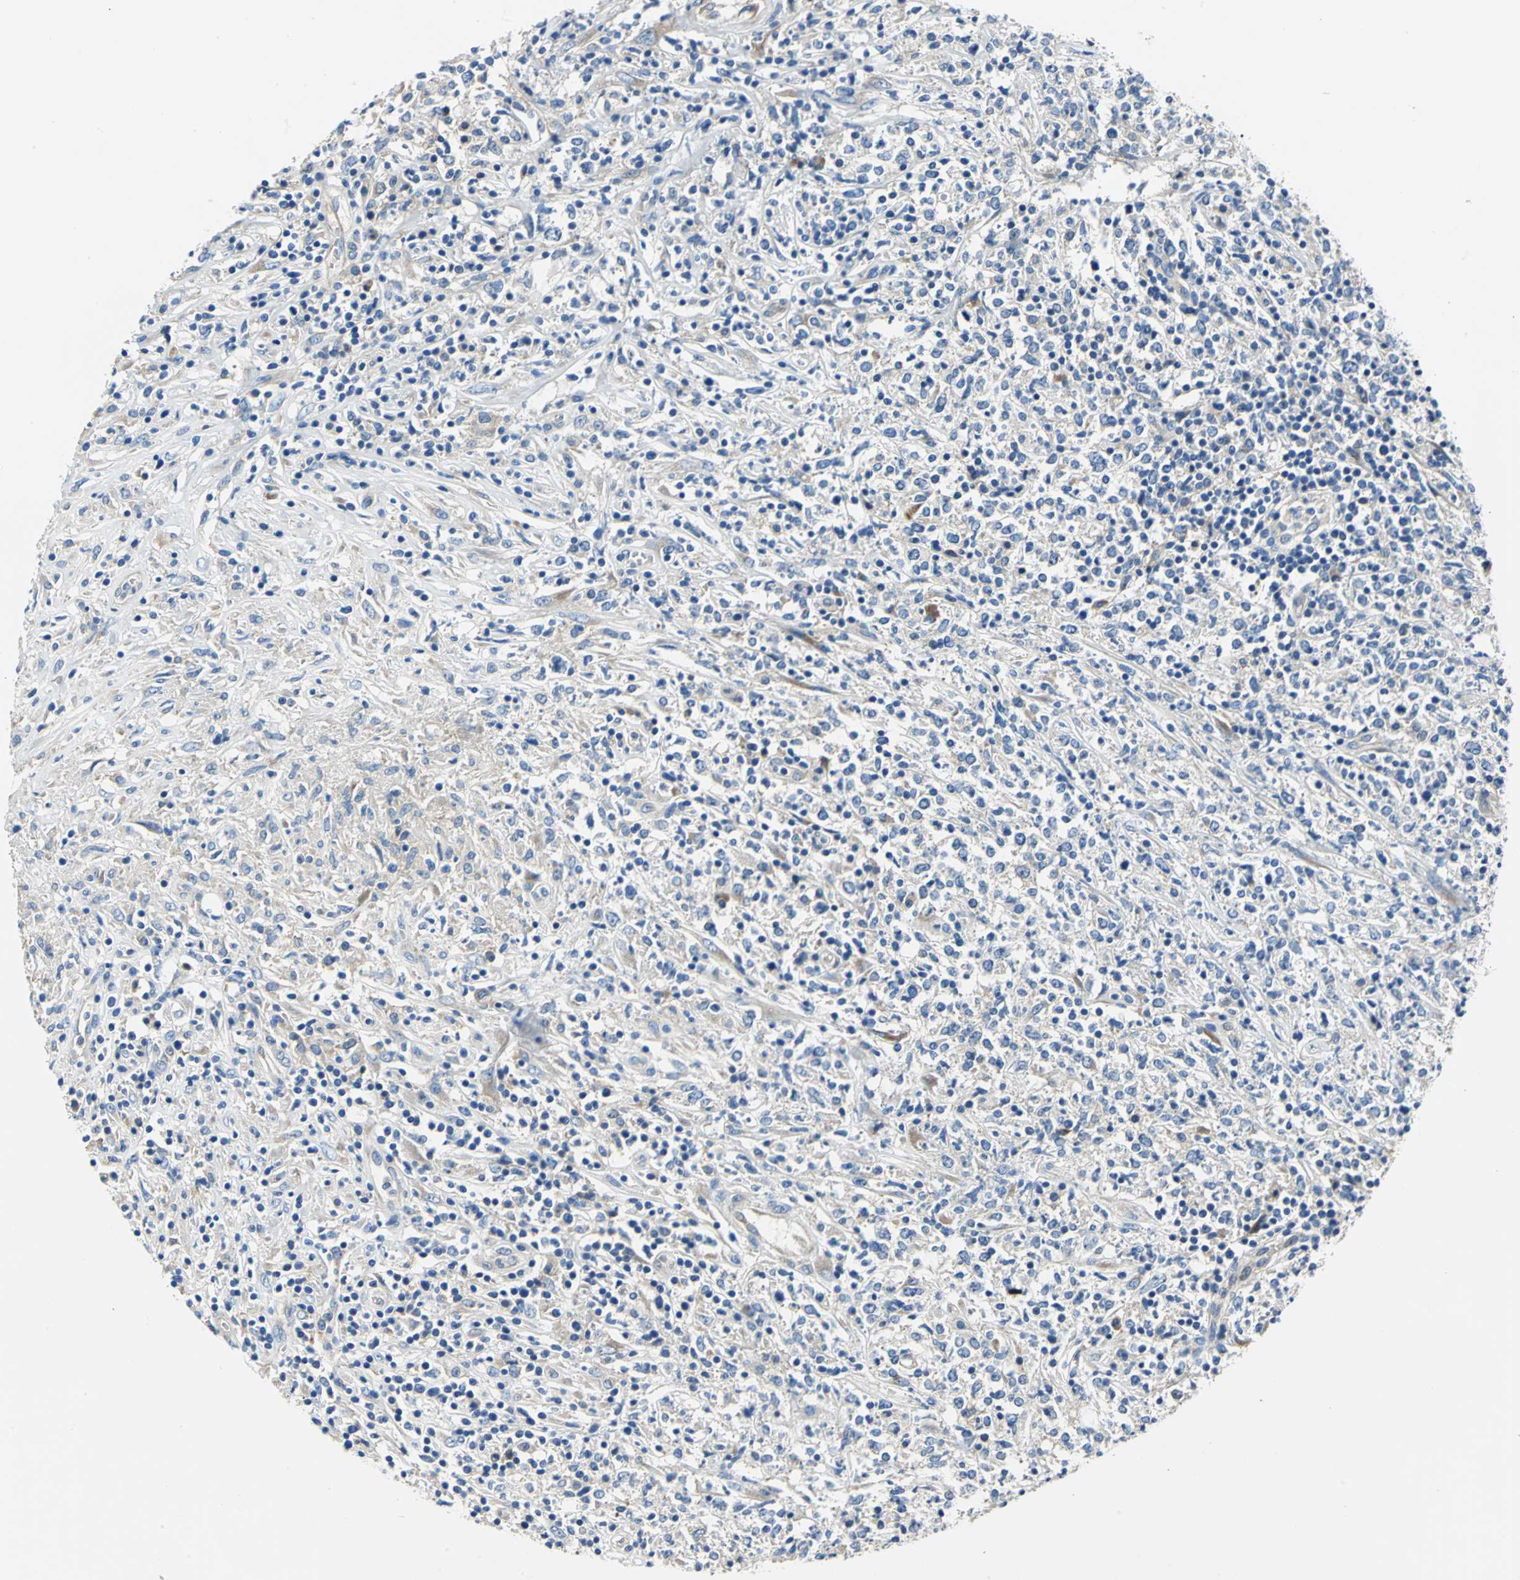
{"staining": {"intensity": "weak", "quantity": "<25%", "location": "cytoplasmic/membranous"}, "tissue": "lymphoma", "cell_type": "Tumor cells", "image_type": "cancer", "snomed": [{"axis": "morphology", "description": "Malignant lymphoma, non-Hodgkin's type, High grade"}, {"axis": "topography", "description": "Lymph node"}], "caption": "High-grade malignant lymphoma, non-Hodgkin's type was stained to show a protein in brown. There is no significant staining in tumor cells.", "gene": "TRIM25", "patient": {"sex": "female", "age": 84}}